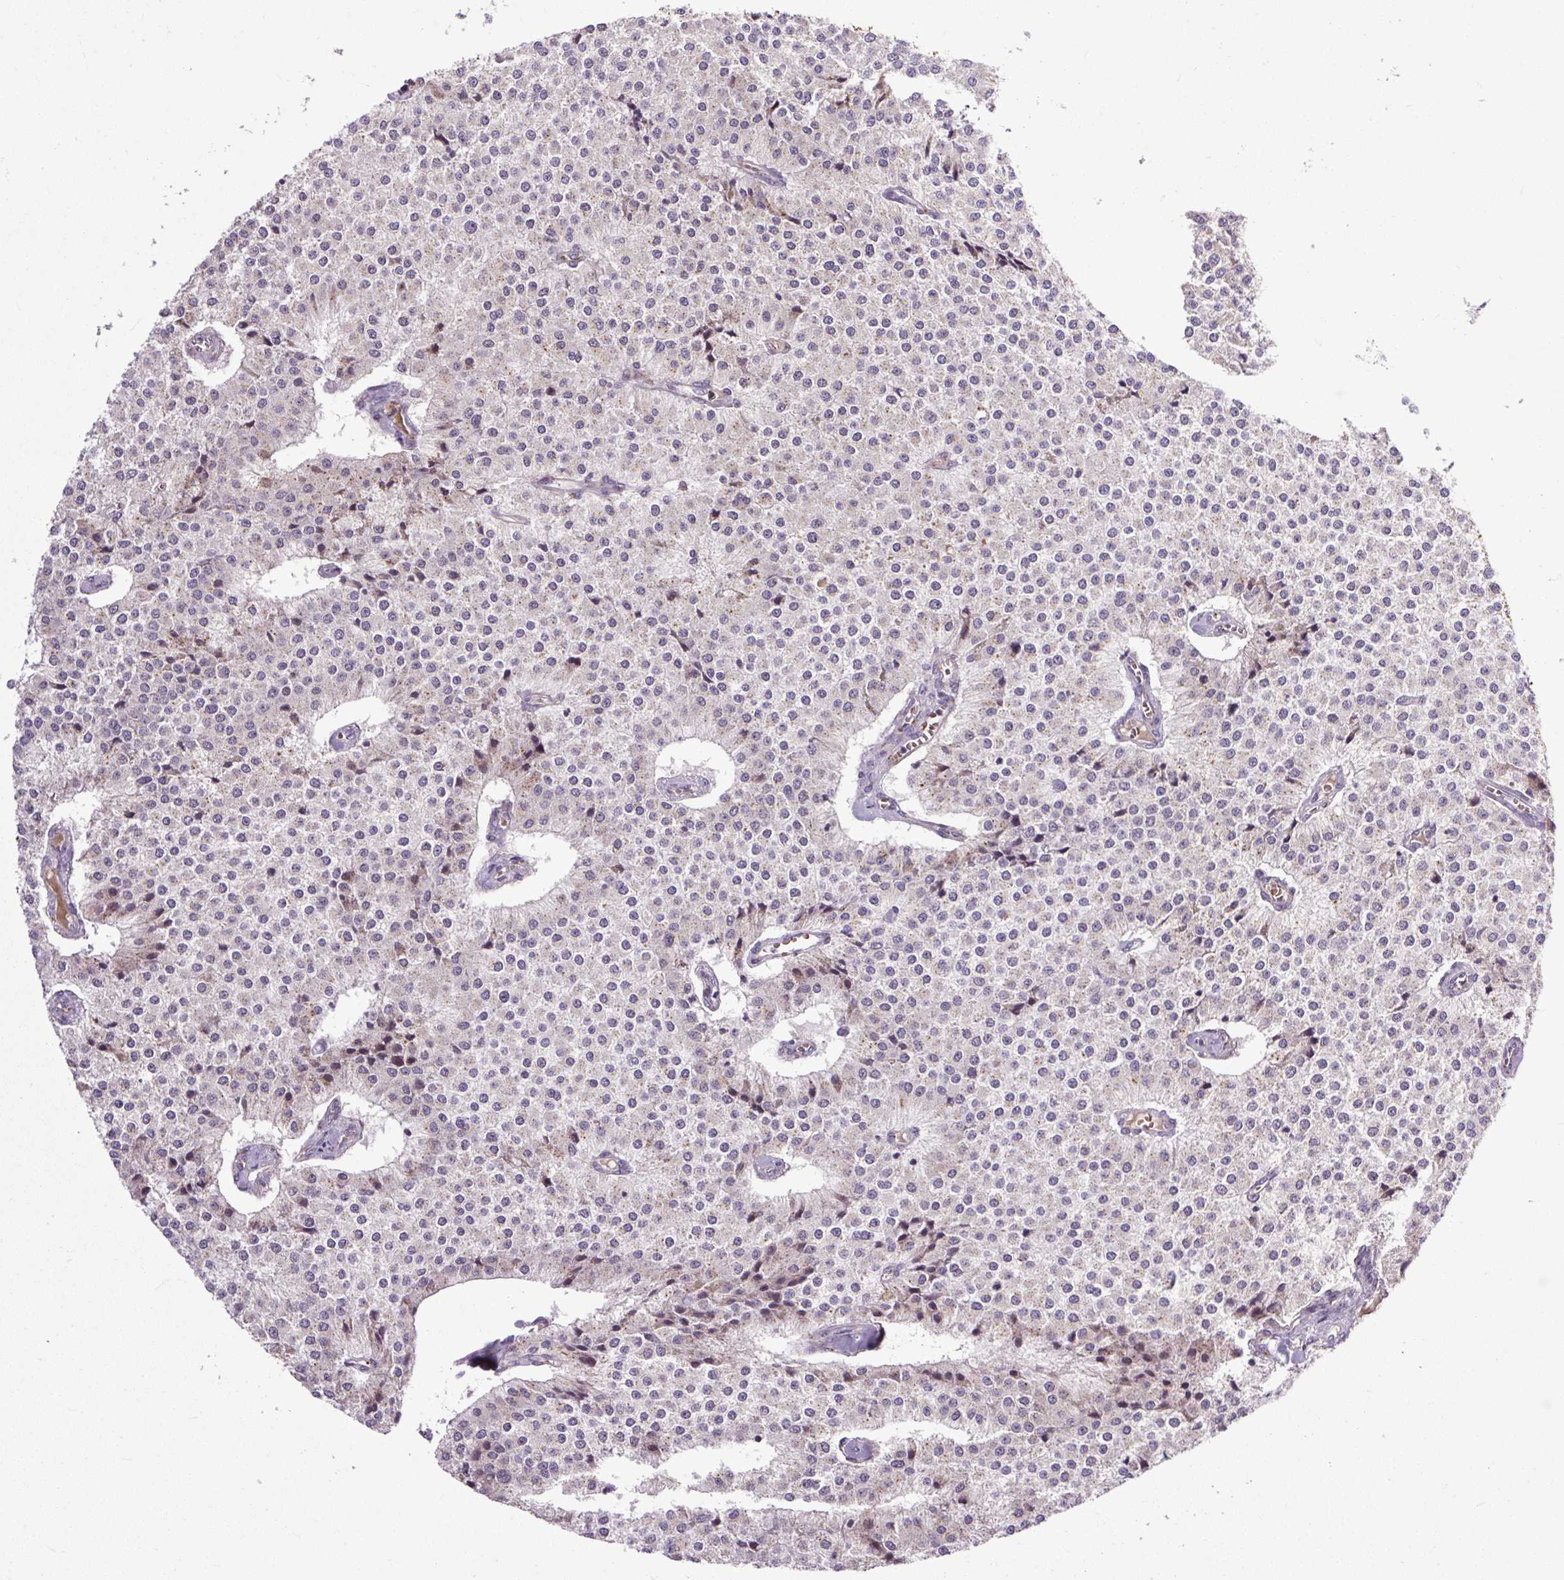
{"staining": {"intensity": "negative", "quantity": "none", "location": "none"}, "tissue": "carcinoid", "cell_type": "Tumor cells", "image_type": "cancer", "snomed": [{"axis": "morphology", "description": "Carcinoid, malignant, NOS"}, {"axis": "topography", "description": "Colon"}], "caption": "An immunohistochemistry histopathology image of carcinoid (malignant) is shown. There is no staining in tumor cells of carcinoid (malignant). Brightfield microscopy of immunohistochemistry (IHC) stained with DAB (brown) and hematoxylin (blue), captured at high magnification.", "gene": "MSMP", "patient": {"sex": "female", "age": 52}}